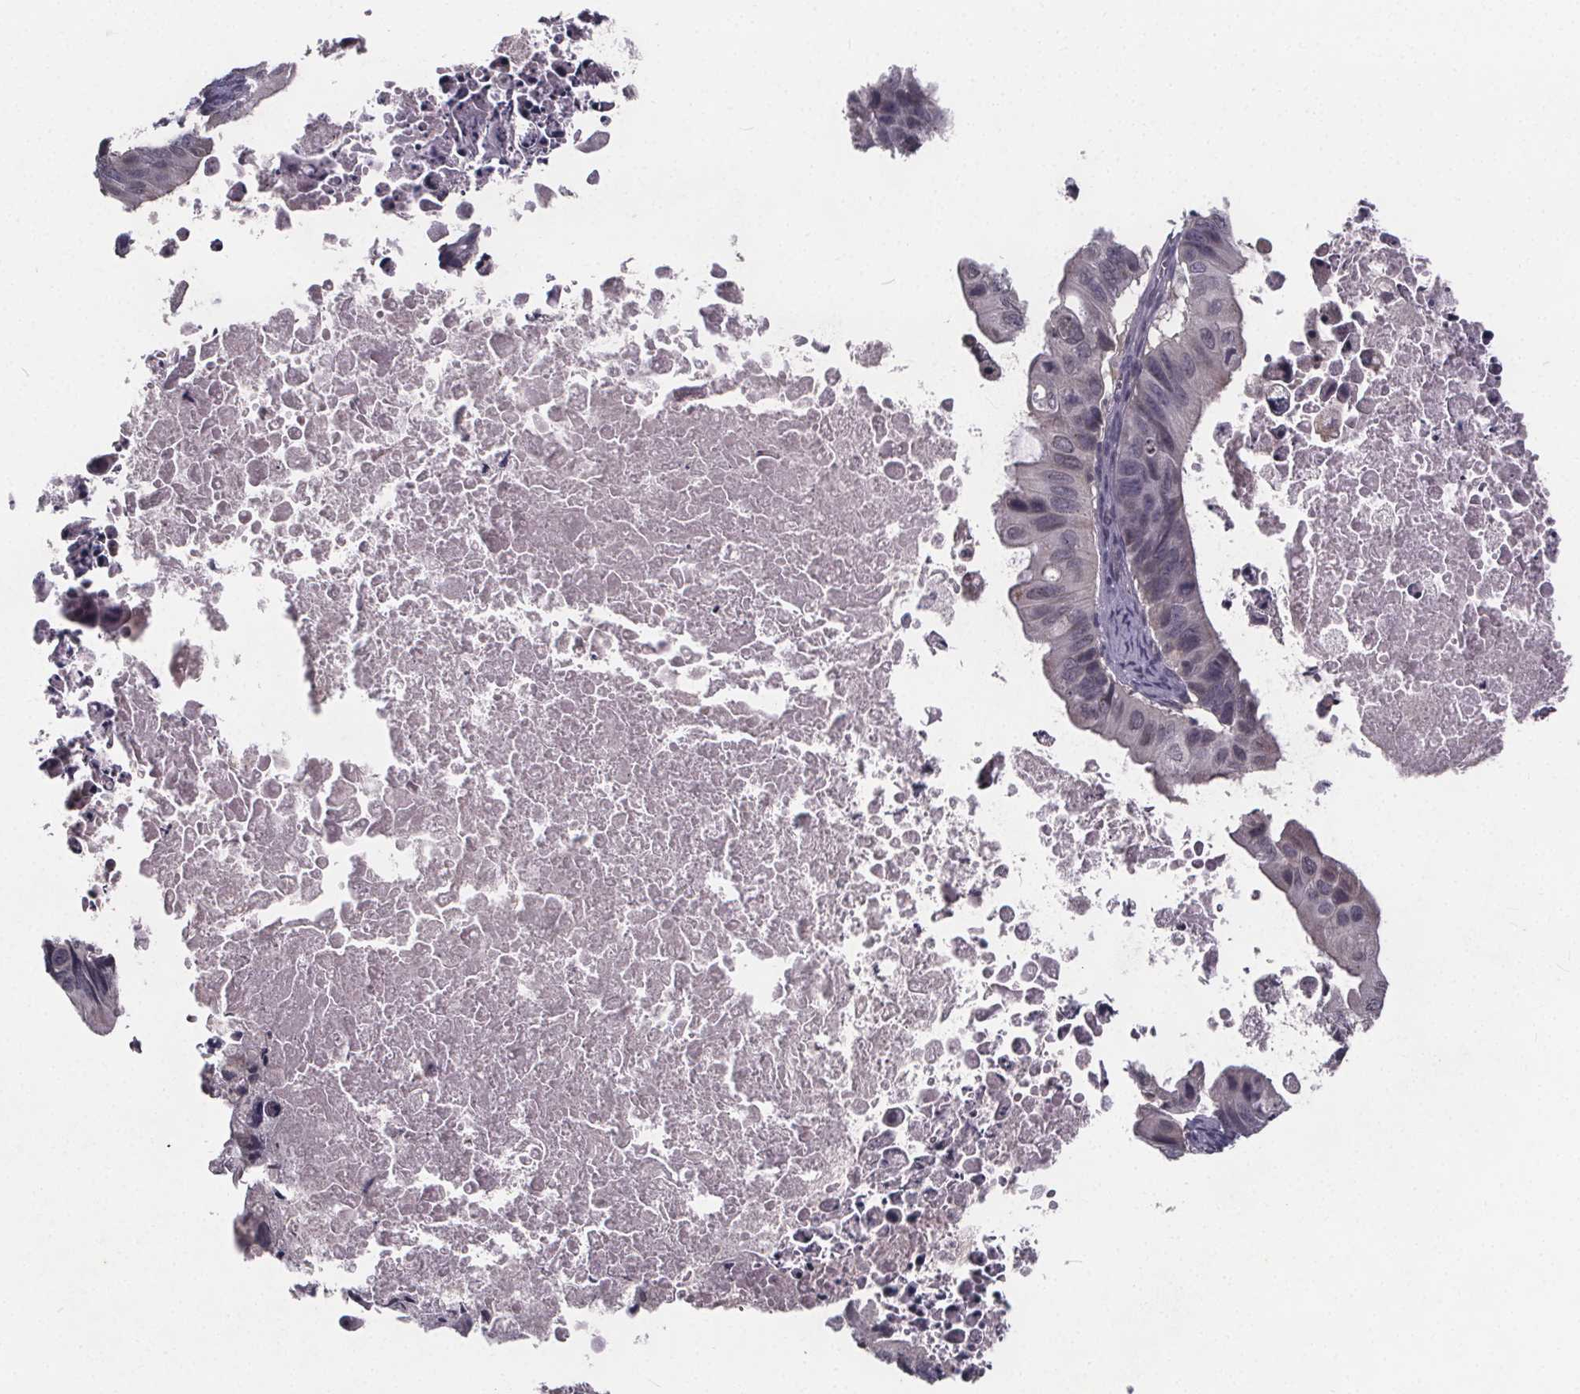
{"staining": {"intensity": "negative", "quantity": "none", "location": "none"}, "tissue": "ovarian cancer", "cell_type": "Tumor cells", "image_type": "cancer", "snomed": [{"axis": "morphology", "description": "Cystadenocarcinoma, mucinous, NOS"}, {"axis": "topography", "description": "Ovary"}], "caption": "Mucinous cystadenocarcinoma (ovarian) was stained to show a protein in brown. There is no significant expression in tumor cells.", "gene": "FAM181B", "patient": {"sex": "female", "age": 64}}